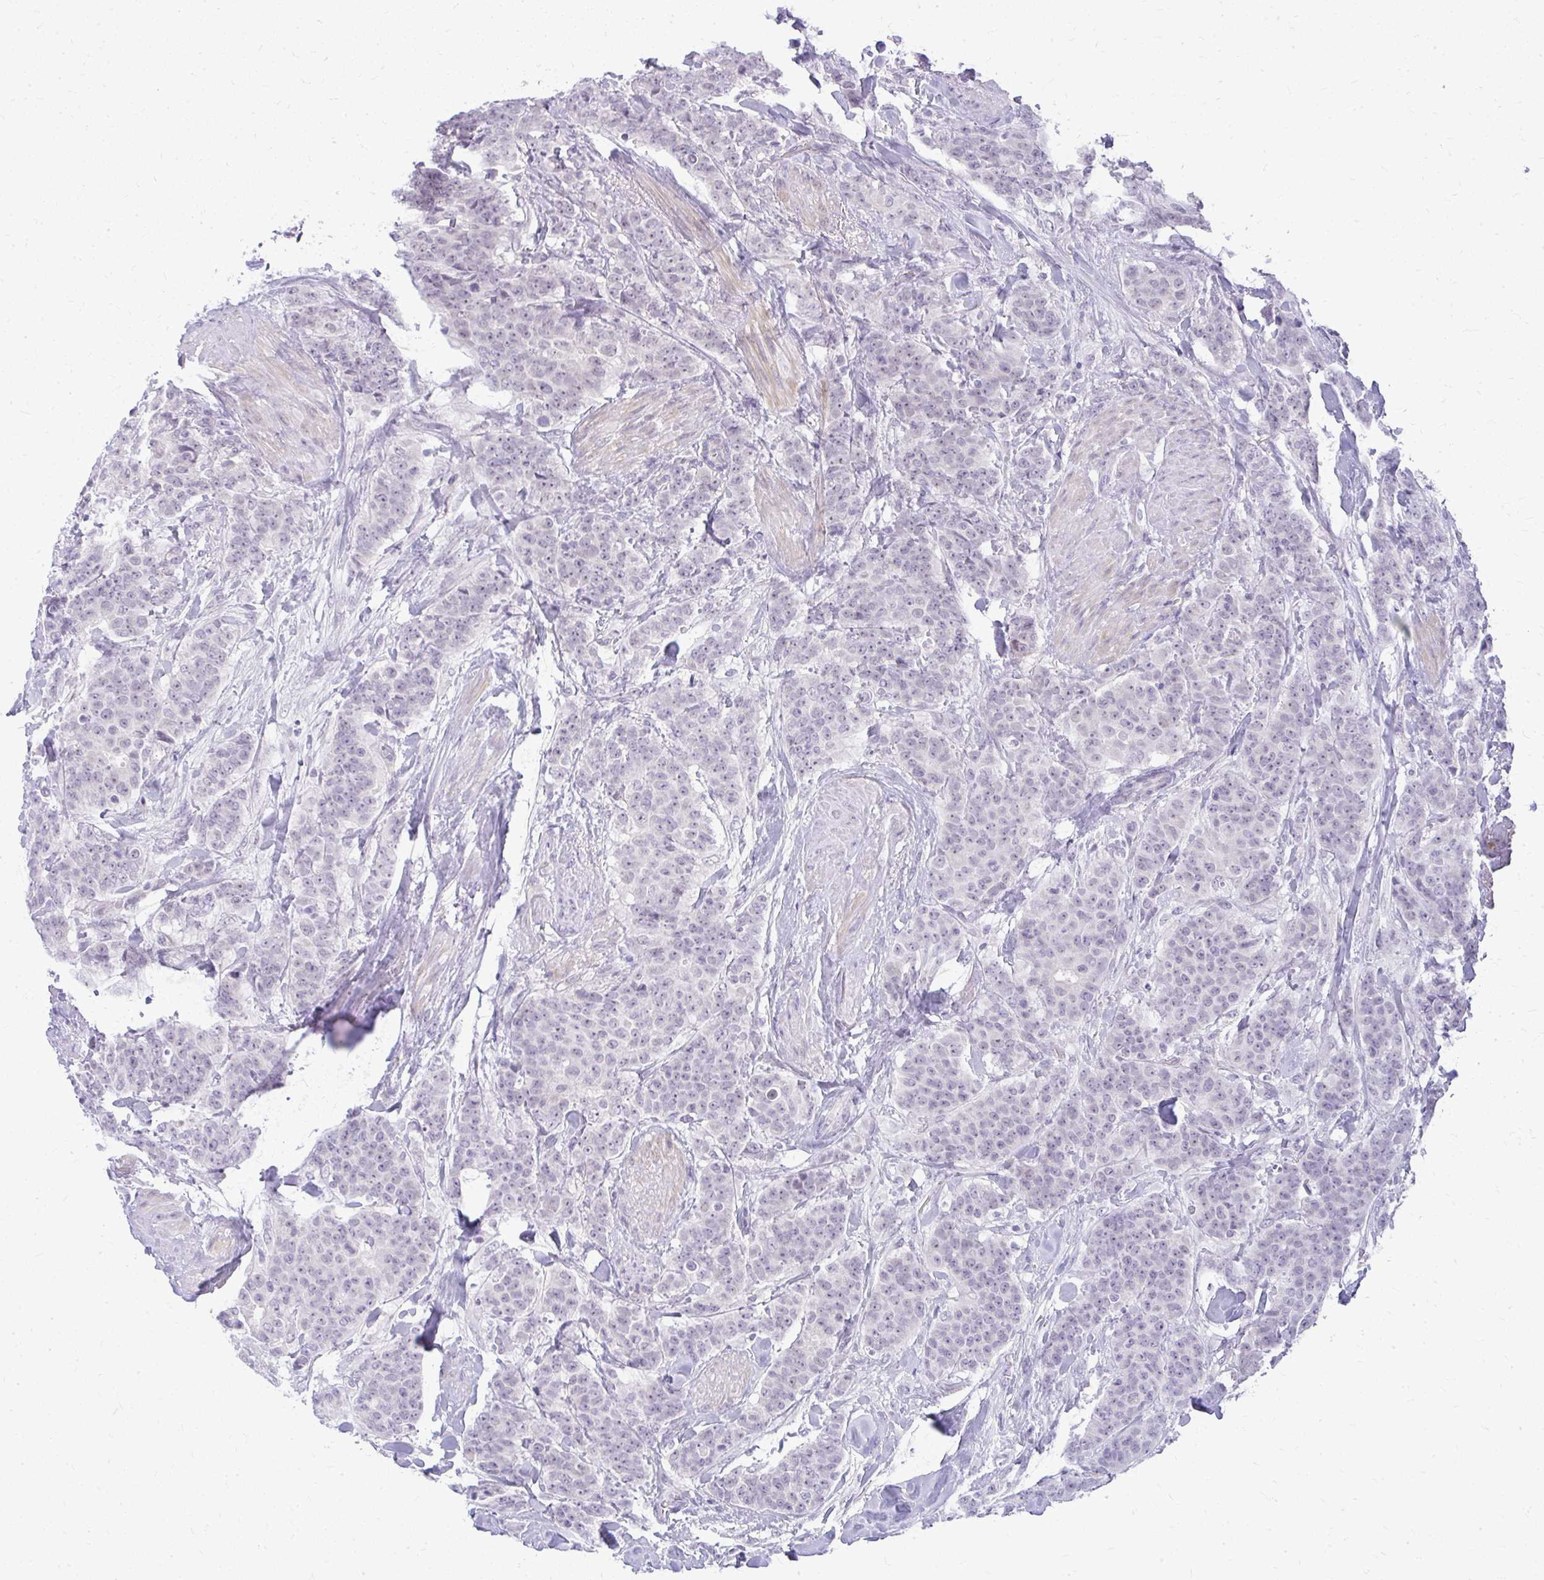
{"staining": {"intensity": "negative", "quantity": "none", "location": "none"}, "tissue": "breast cancer", "cell_type": "Tumor cells", "image_type": "cancer", "snomed": [{"axis": "morphology", "description": "Duct carcinoma"}, {"axis": "topography", "description": "Breast"}], "caption": "Breast cancer was stained to show a protein in brown. There is no significant expression in tumor cells.", "gene": "TEX33", "patient": {"sex": "female", "age": 40}}